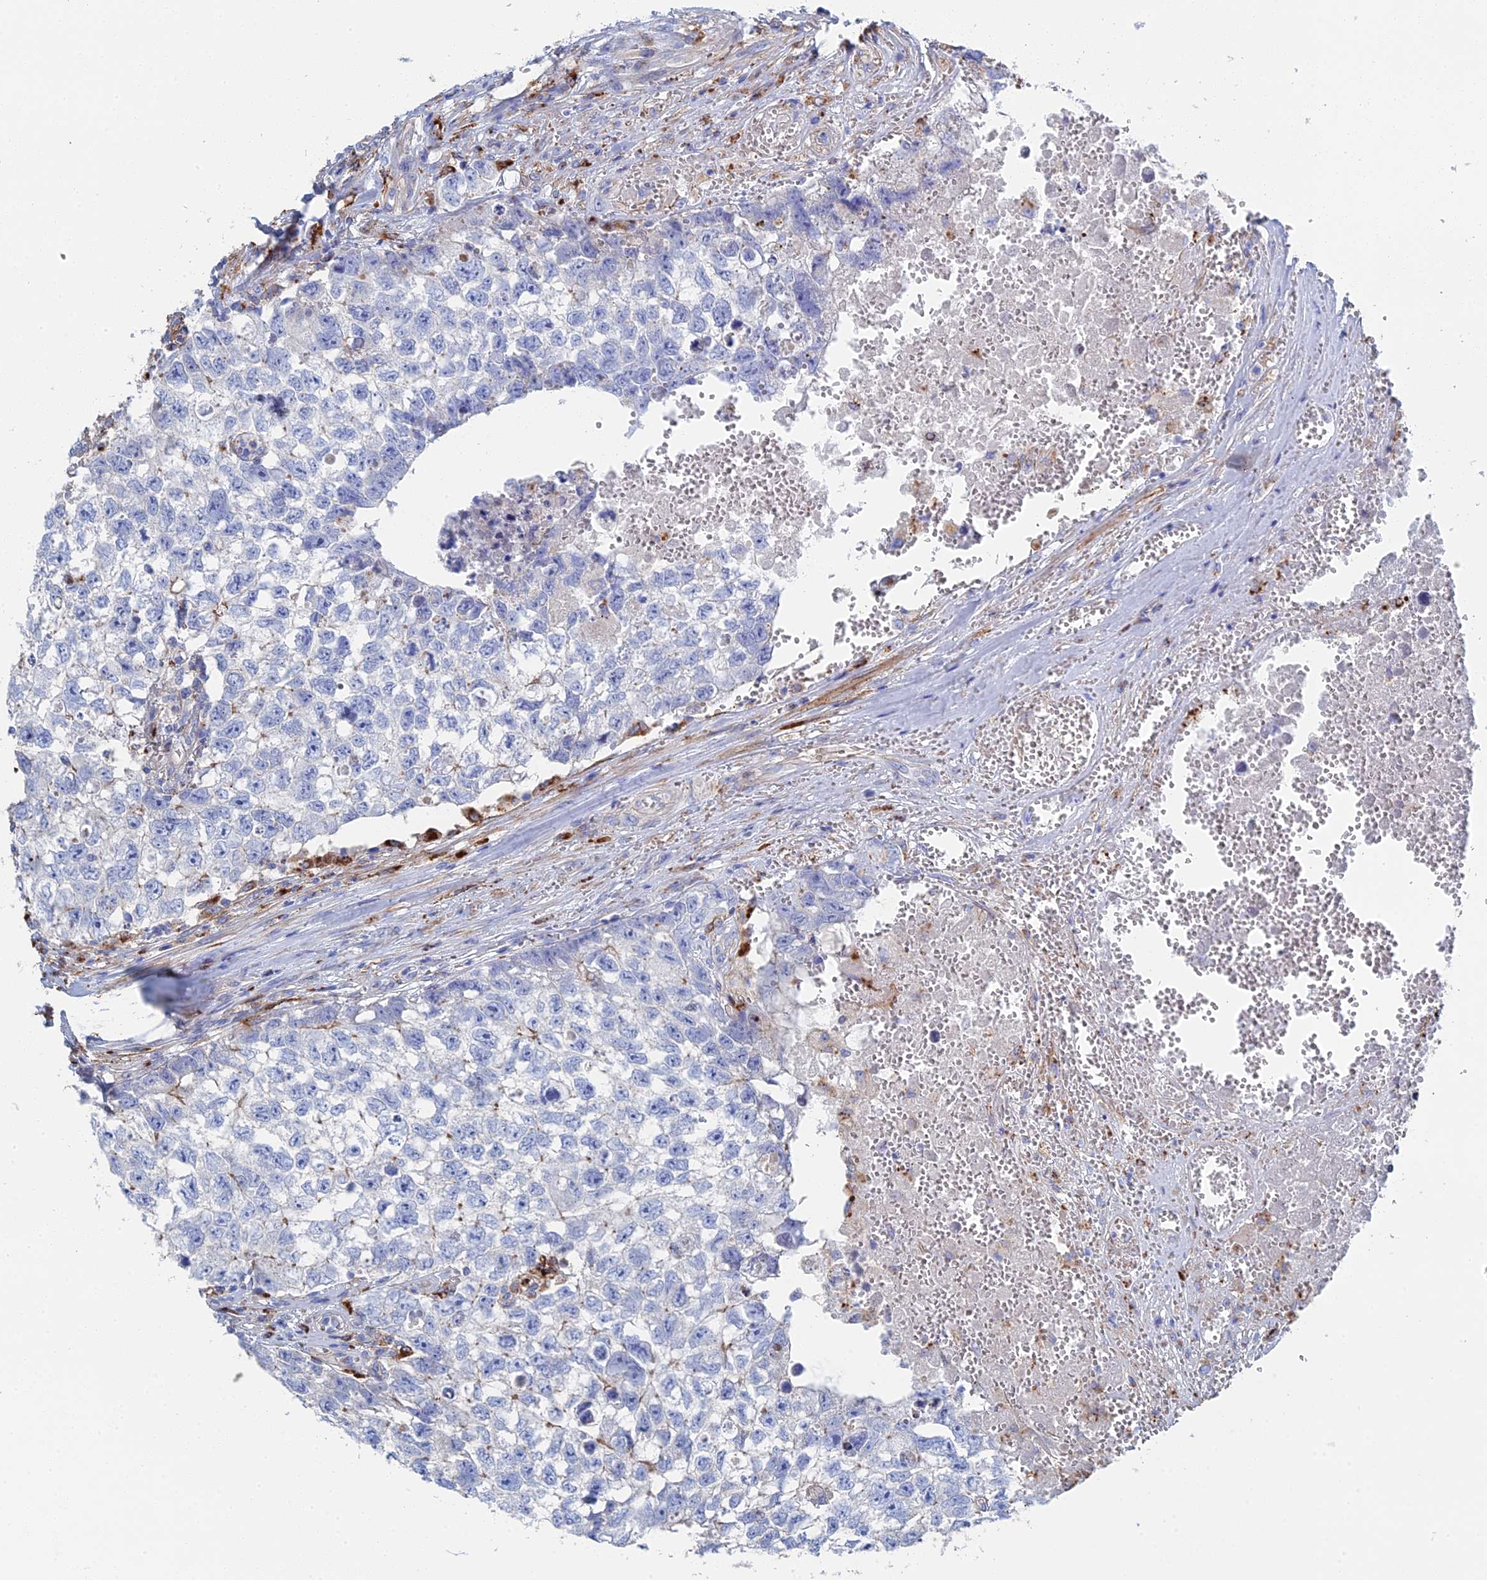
{"staining": {"intensity": "negative", "quantity": "none", "location": "none"}, "tissue": "testis cancer", "cell_type": "Tumor cells", "image_type": "cancer", "snomed": [{"axis": "morphology", "description": "Seminoma, NOS"}, {"axis": "morphology", "description": "Carcinoma, Embryonal, NOS"}, {"axis": "topography", "description": "Testis"}], "caption": "High magnification brightfield microscopy of embryonal carcinoma (testis) stained with DAB (brown) and counterstained with hematoxylin (blue): tumor cells show no significant expression.", "gene": "STRA6", "patient": {"sex": "male", "age": 29}}